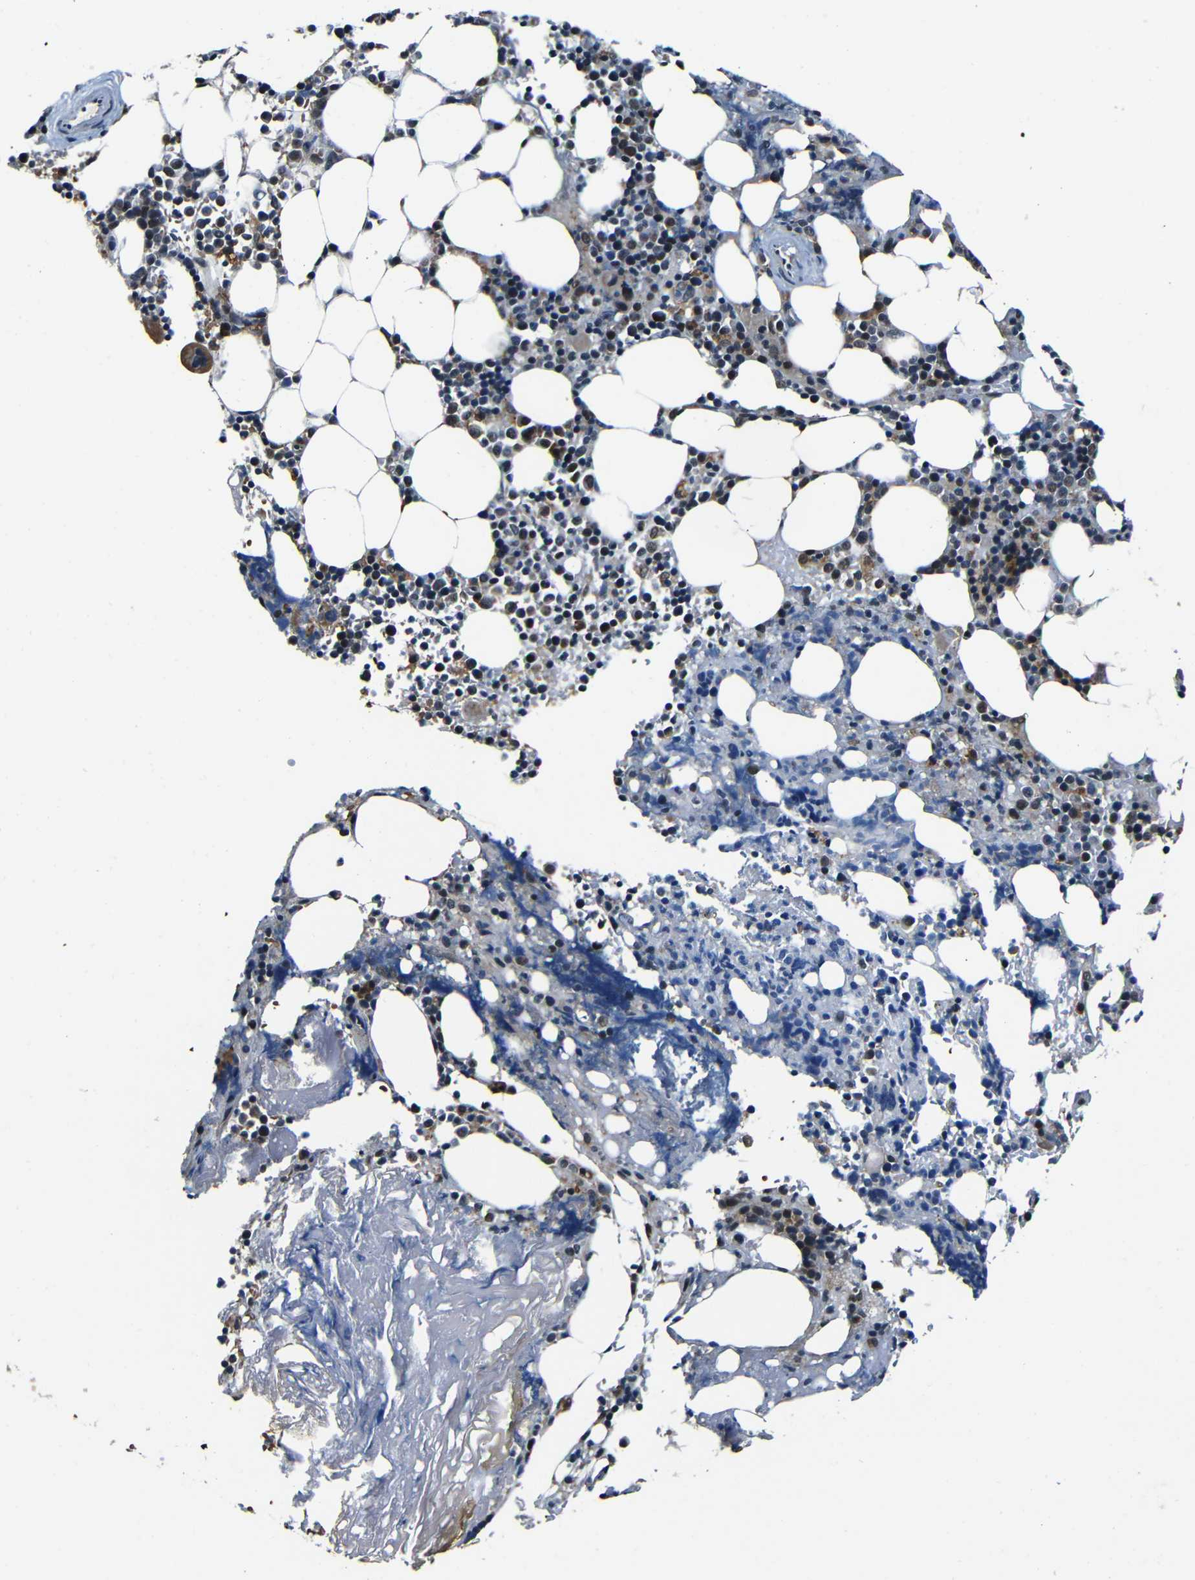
{"staining": {"intensity": "moderate", "quantity": "25%-75%", "location": "cytoplasmic/membranous,nuclear"}, "tissue": "bone marrow", "cell_type": "Hematopoietic cells", "image_type": "normal", "snomed": [{"axis": "morphology", "description": "Normal tissue, NOS"}, {"axis": "topography", "description": "Bone marrow"}], "caption": "This photomicrograph reveals normal bone marrow stained with IHC to label a protein in brown. The cytoplasmic/membranous,nuclear of hematopoietic cells show moderate positivity for the protein. Nuclei are counter-stained blue.", "gene": "FOXD4L1", "patient": {"sex": "female", "age": 73}}